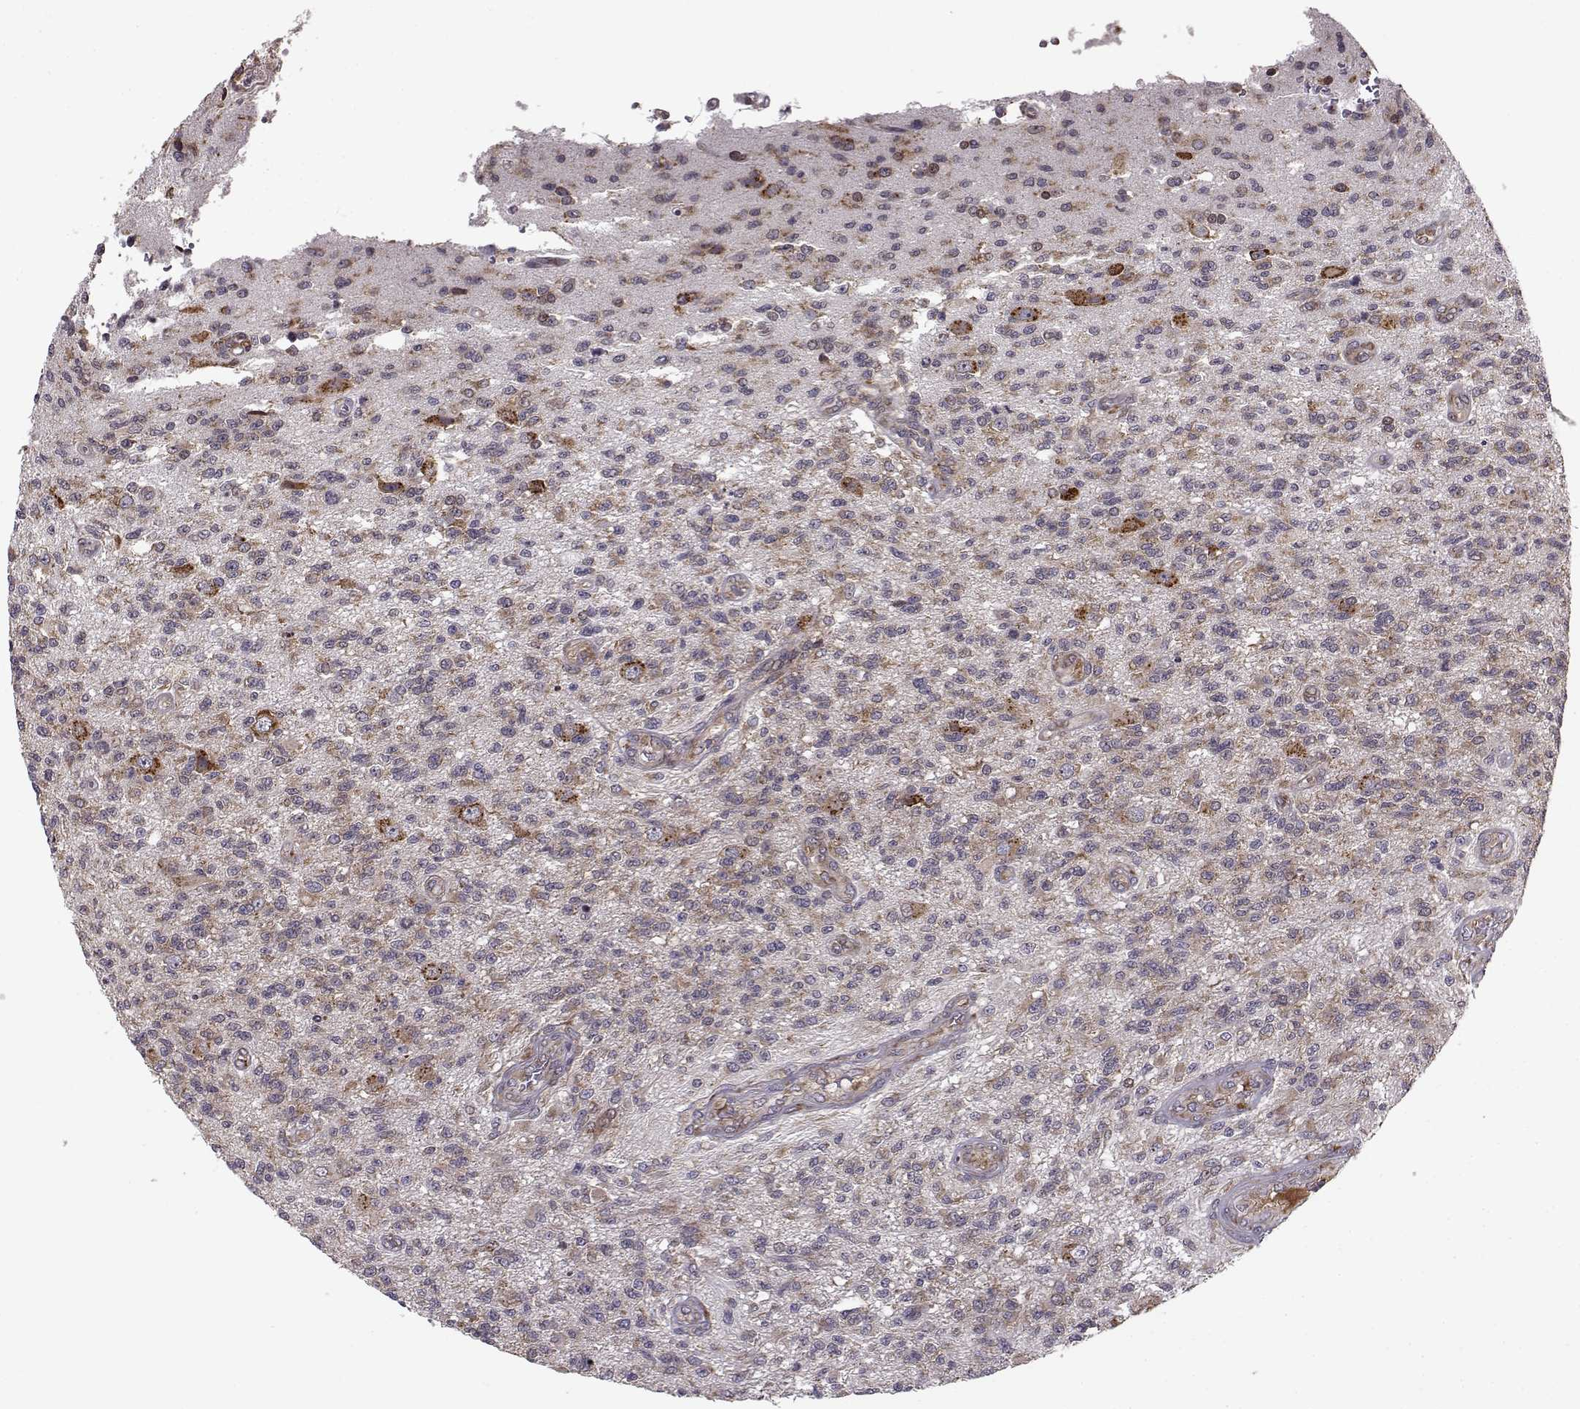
{"staining": {"intensity": "moderate", "quantity": "<25%", "location": "cytoplasmic/membranous"}, "tissue": "glioma", "cell_type": "Tumor cells", "image_type": "cancer", "snomed": [{"axis": "morphology", "description": "Glioma, malignant, High grade"}, {"axis": "topography", "description": "Brain"}], "caption": "Protein staining of high-grade glioma (malignant) tissue shows moderate cytoplasmic/membranous positivity in approximately <25% of tumor cells.", "gene": "RPL31", "patient": {"sex": "male", "age": 56}}